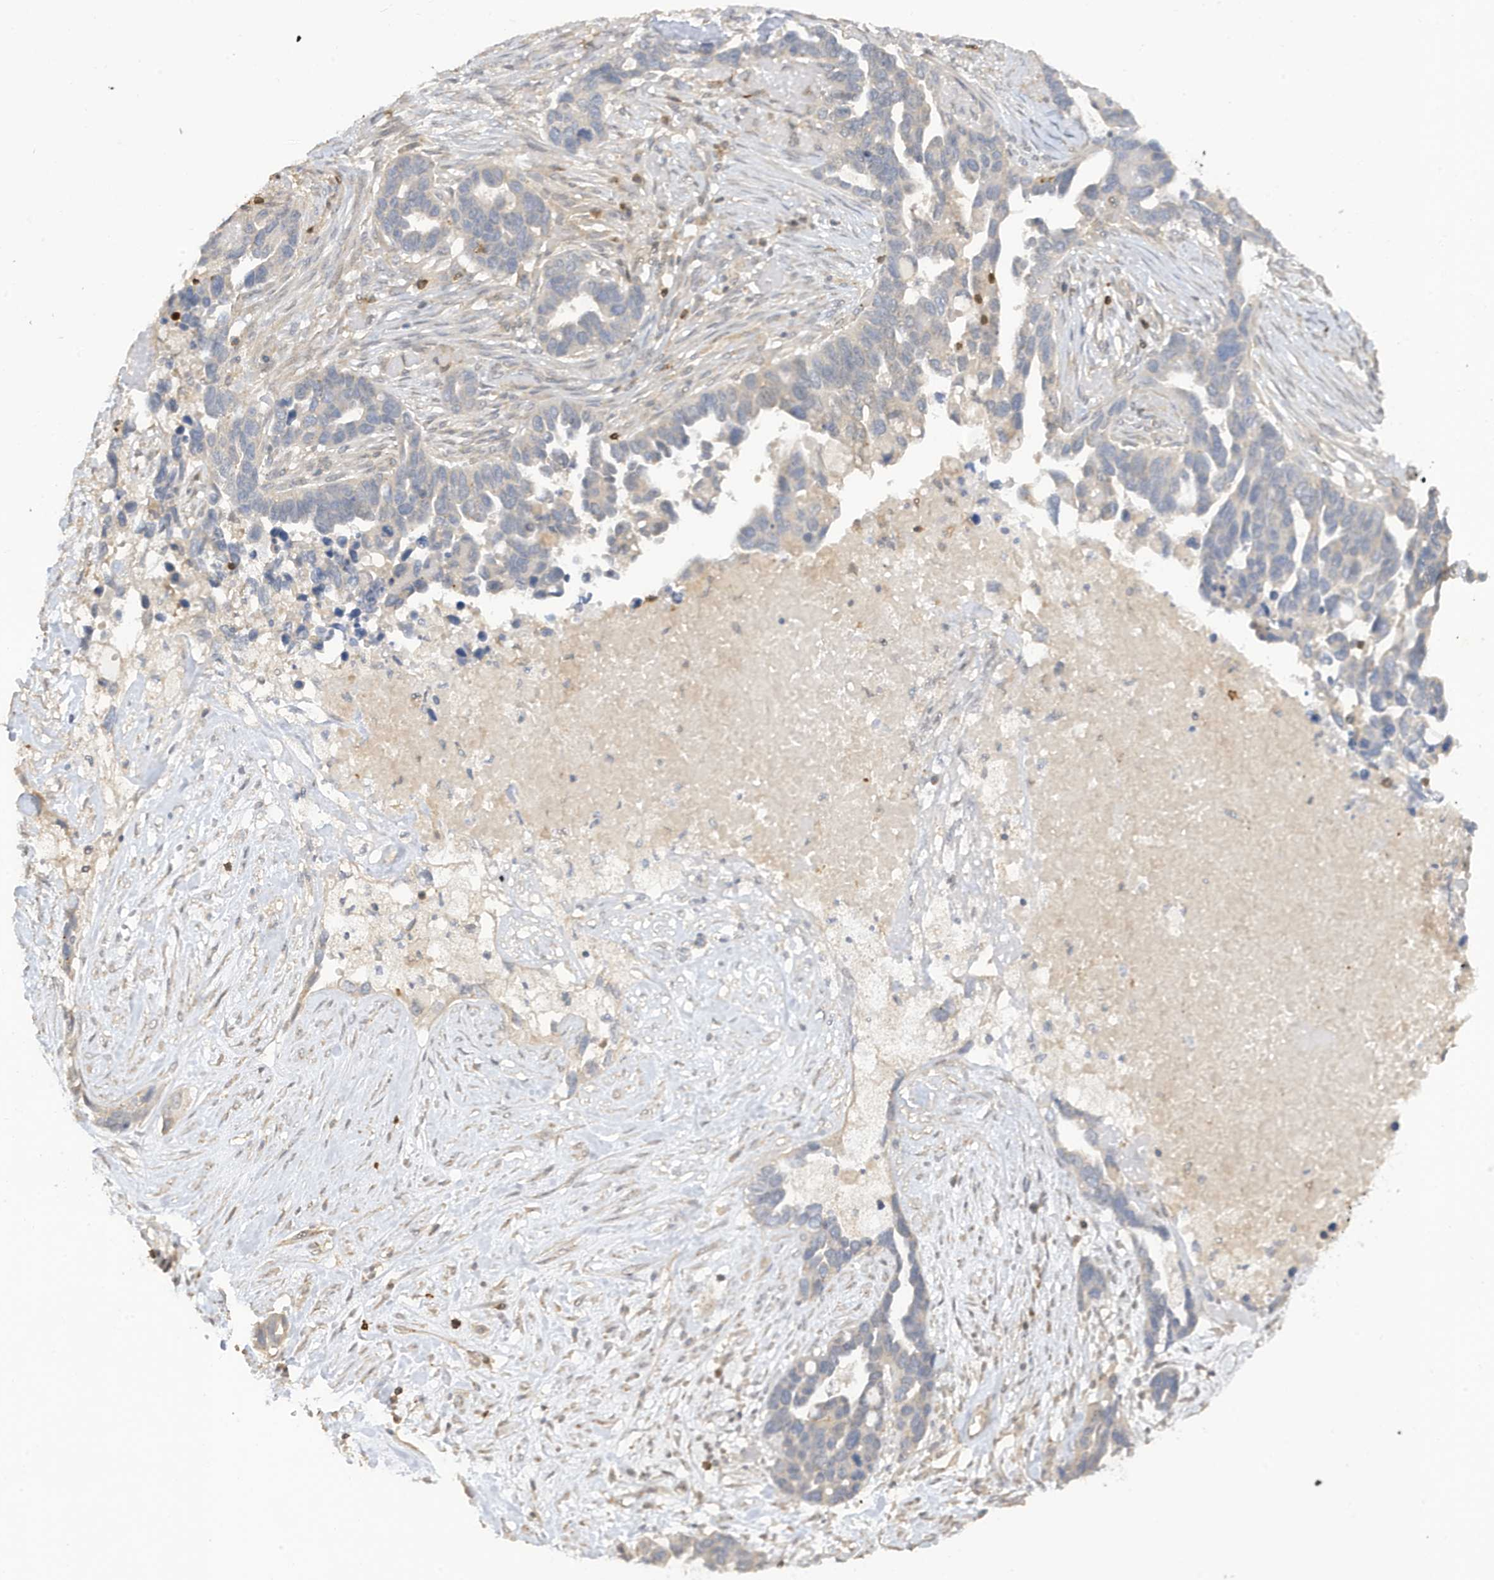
{"staining": {"intensity": "negative", "quantity": "none", "location": "none"}, "tissue": "ovarian cancer", "cell_type": "Tumor cells", "image_type": "cancer", "snomed": [{"axis": "morphology", "description": "Cystadenocarcinoma, serous, NOS"}, {"axis": "topography", "description": "Ovary"}], "caption": "DAB (3,3'-diaminobenzidine) immunohistochemical staining of human ovarian cancer exhibits no significant expression in tumor cells. (Stains: DAB immunohistochemistry with hematoxylin counter stain, Microscopy: brightfield microscopy at high magnification).", "gene": "TAB3", "patient": {"sex": "female", "age": 54}}